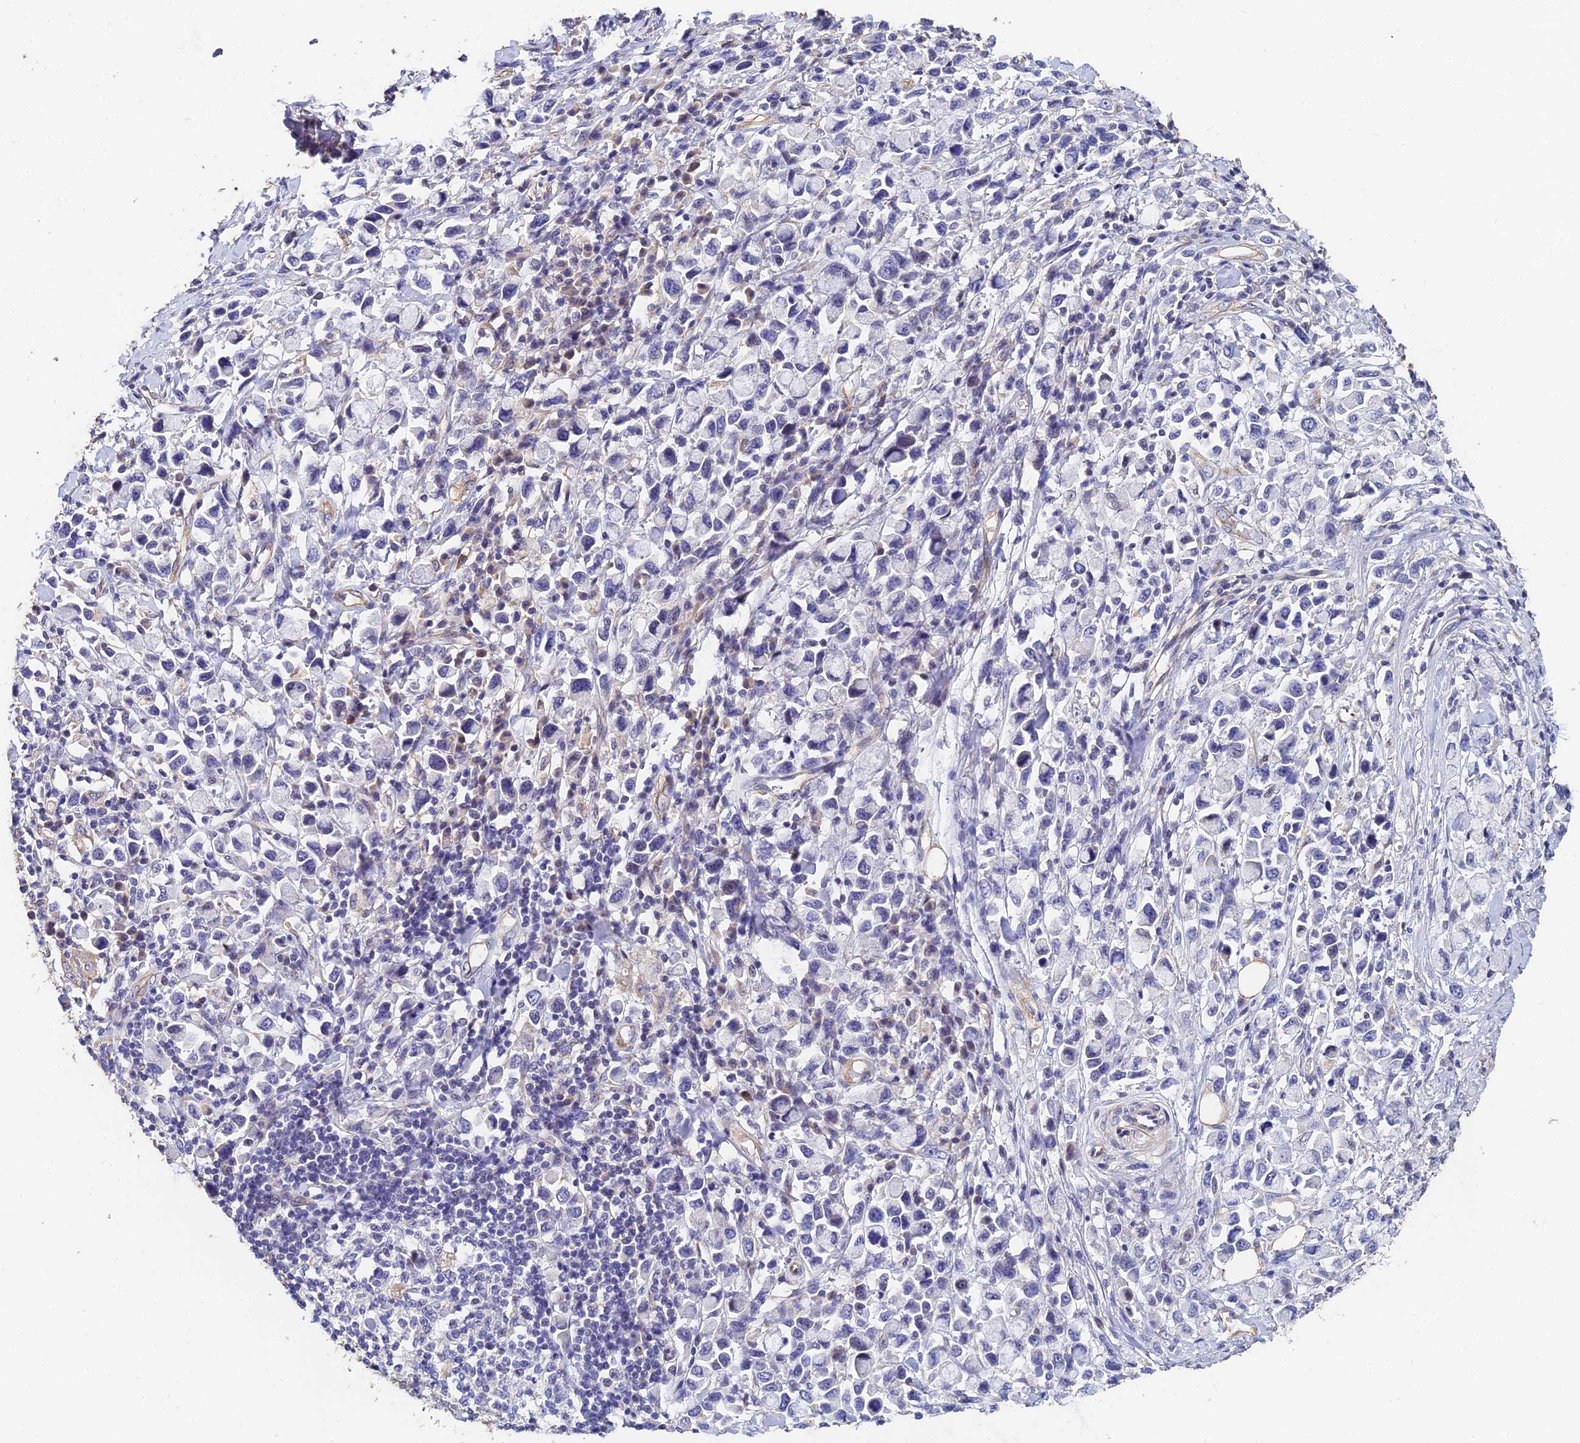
{"staining": {"intensity": "negative", "quantity": "none", "location": "none"}, "tissue": "stomach cancer", "cell_type": "Tumor cells", "image_type": "cancer", "snomed": [{"axis": "morphology", "description": "Adenocarcinoma, NOS"}, {"axis": "topography", "description": "Stomach"}], "caption": "The IHC photomicrograph has no significant positivity in tumor cells of stomach cancer (adenocarcinoma) tissue. Brightfield microscopy of immunohistochemistry stained with DAB (brown) and hematoxylin (blue), captured at high magnification.", "gene": "ENSG00000268674", "patient": {"sex": "female", "age": 81}}